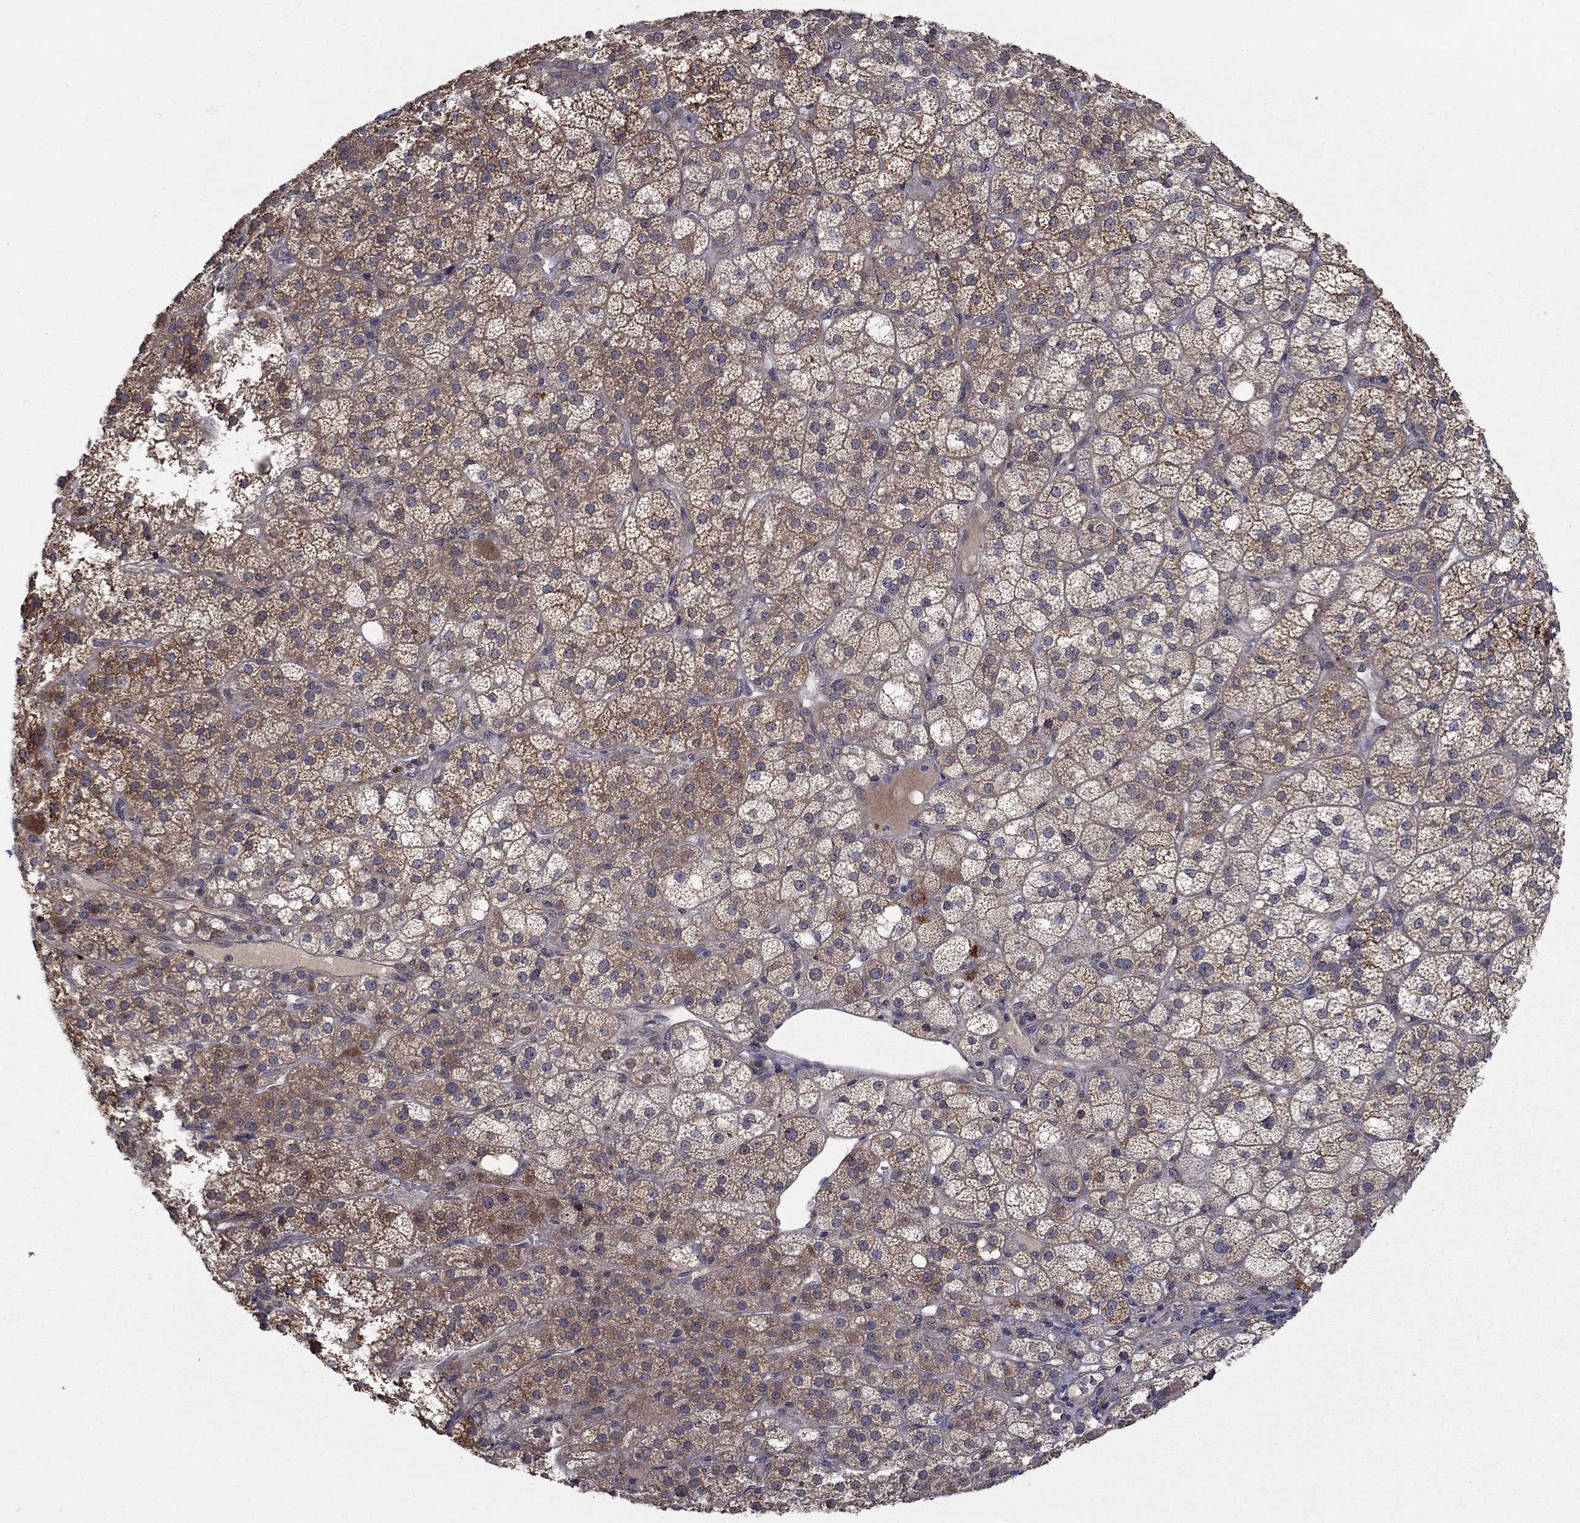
{"staining": {"intensity": "strong", "quantity": "<25%", "location": "cytoplasmic/membranous"}, "tissue": "adrenal gland", "cell_type": "Glandular cells", "image_type": "normal", "snomed": [{"axis": "morphology", "description": "Normal tissue, NOS"}, {"axis": "topography", "description": "Adrenal gland"}], "caption": "Brown immunohistochemical staining in benign adrenal gland shows strong cytoplasmic/membranous expression in approximately <25% of glandular cells.", "gene": "SLC2A13", "patient": {"sex": "female", "age": 60}}